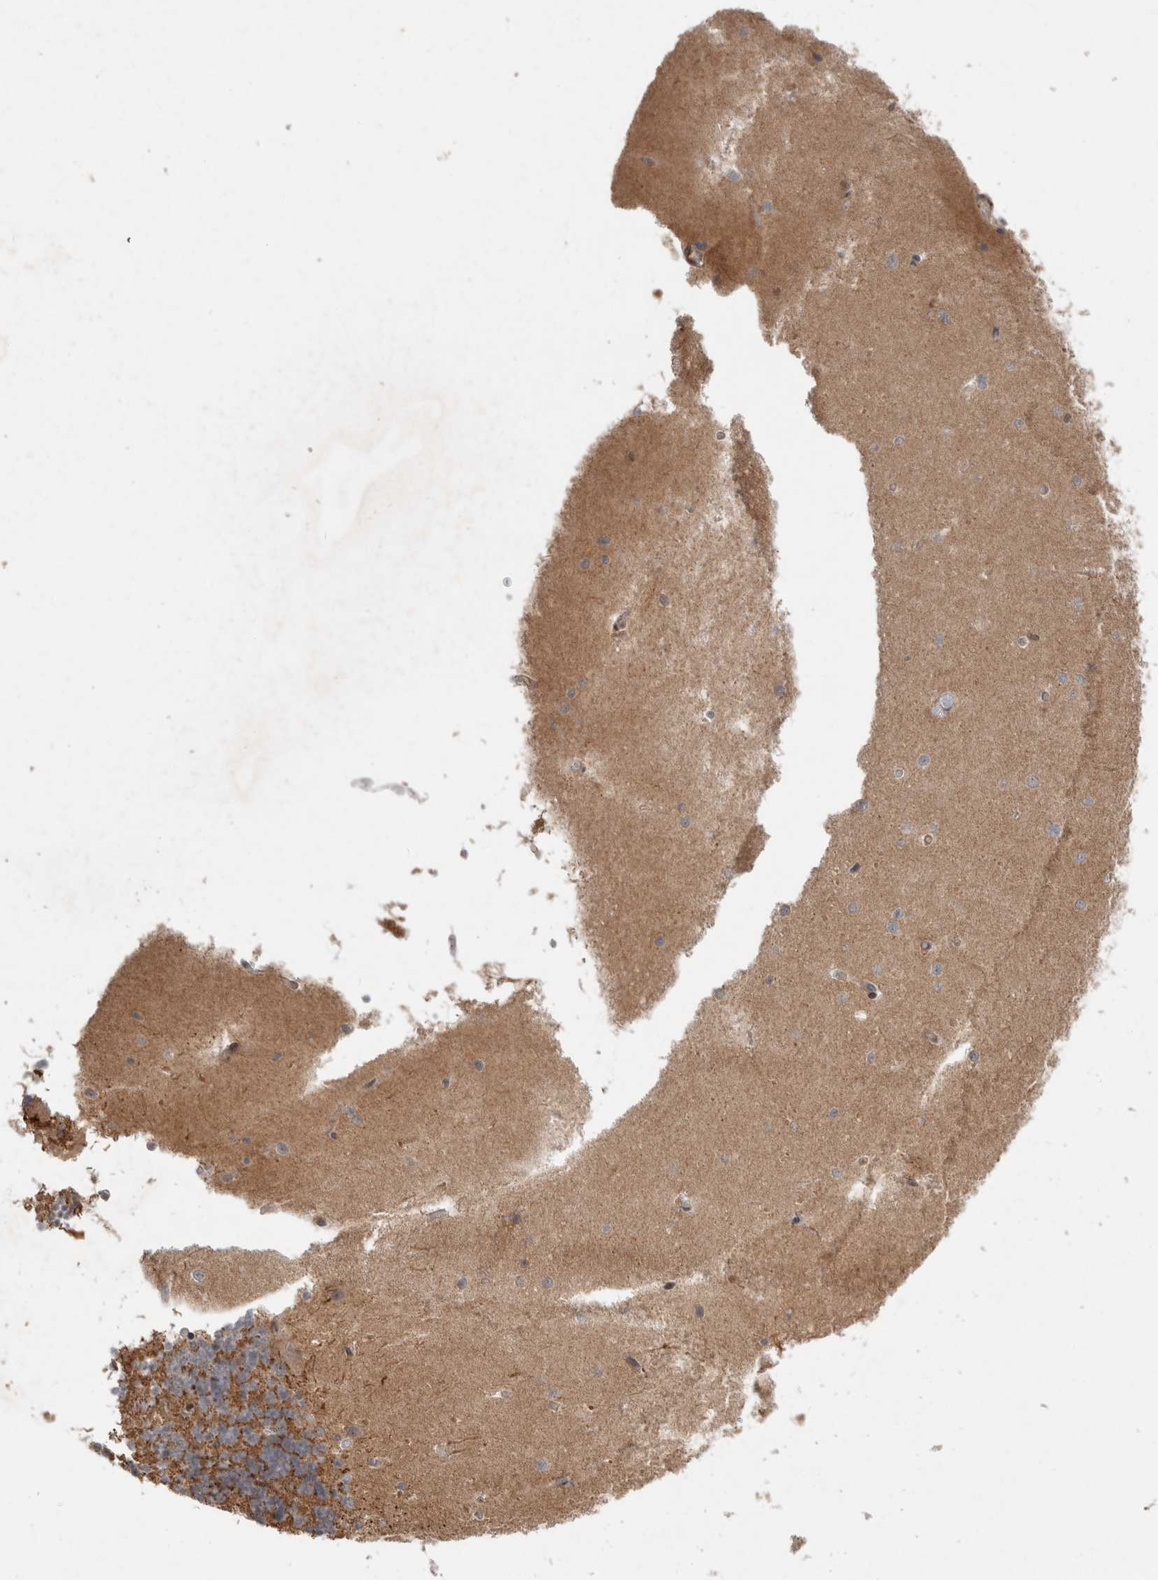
{"staining": {"intensity": "weak", "quantity": ">75%", "location": "cytoplasmic/membranous"}, "tissue": "cerebellum", "cell_type": "Cells in granular layer", "image_type": "normal", "snomed": [{"axis": "morphology", "description": "Normal tissue, NOS"}, {"axis": "topography", "description": "Cerebellum"}], "caption": "High-power microscopy captured an immunohistochemistry histopathology image of benign cerebellum, revealing weak cytoplasmic/membranous staining in approximately >75% of cells in granular layer.", "gene": "INSRR", "patient": {"sex": "male", "age": 37}}